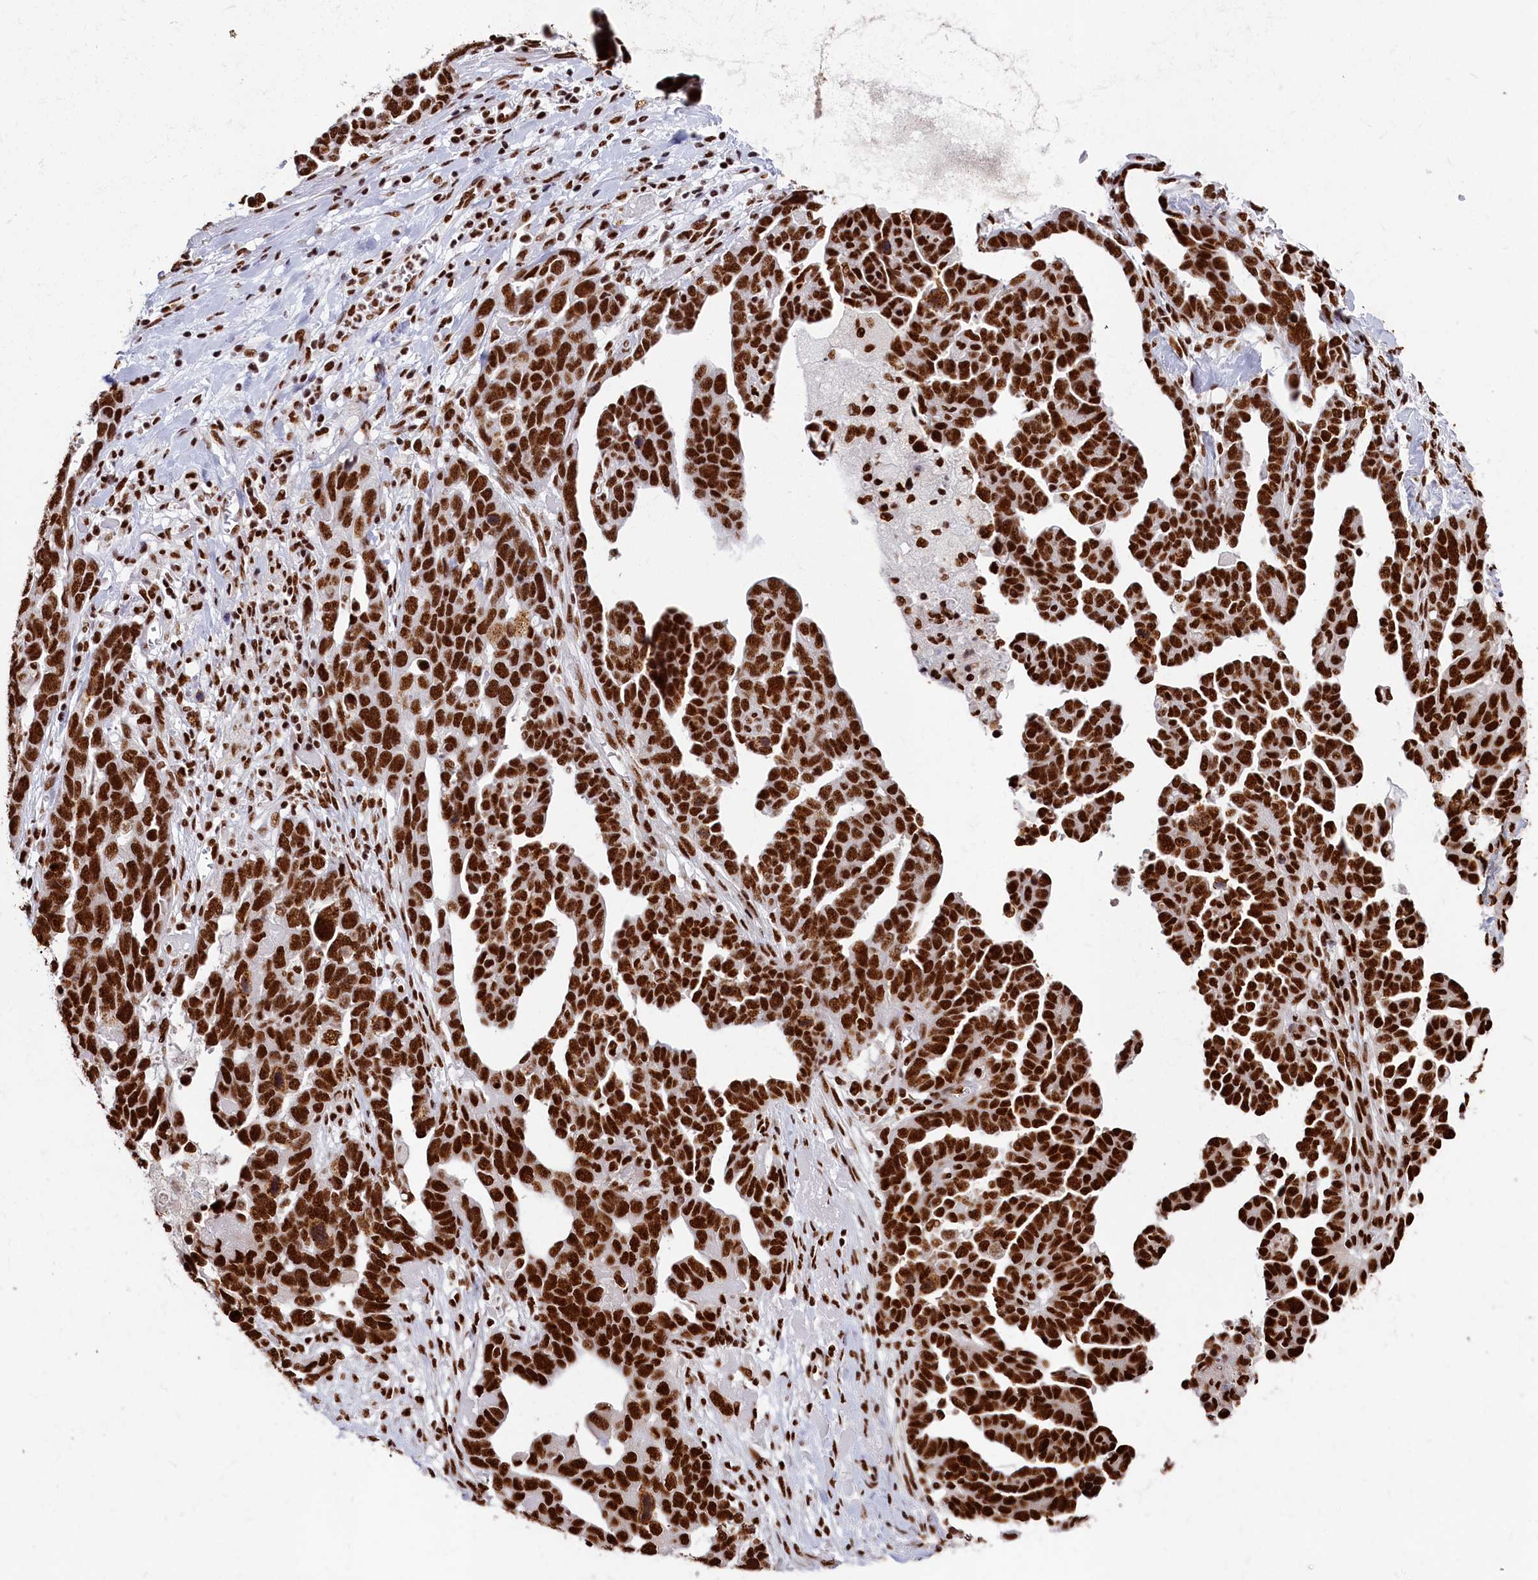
{"staining": {"intensity": "strong", "quantity": ">75%", "location": "nuclear"}, "tissue": "ovarian cancer", "cell_type": "Tumor cells", "image_type": "cancer", "snomed": [{"axis": "morphology", "description": "Cystadenocarcinoma, serous, NOS"}, {"axis": "topography", "description": "Ovary"}], "caption": "Immunohistochemistry (IHC) of serous cystadenocarcinoma (ovarian) exhibits high levels of strong nuclear staining in approximately >75% of tumor cells.", "gene": "SNRNP70", "patient": {"sex": "female", "age": 54}}